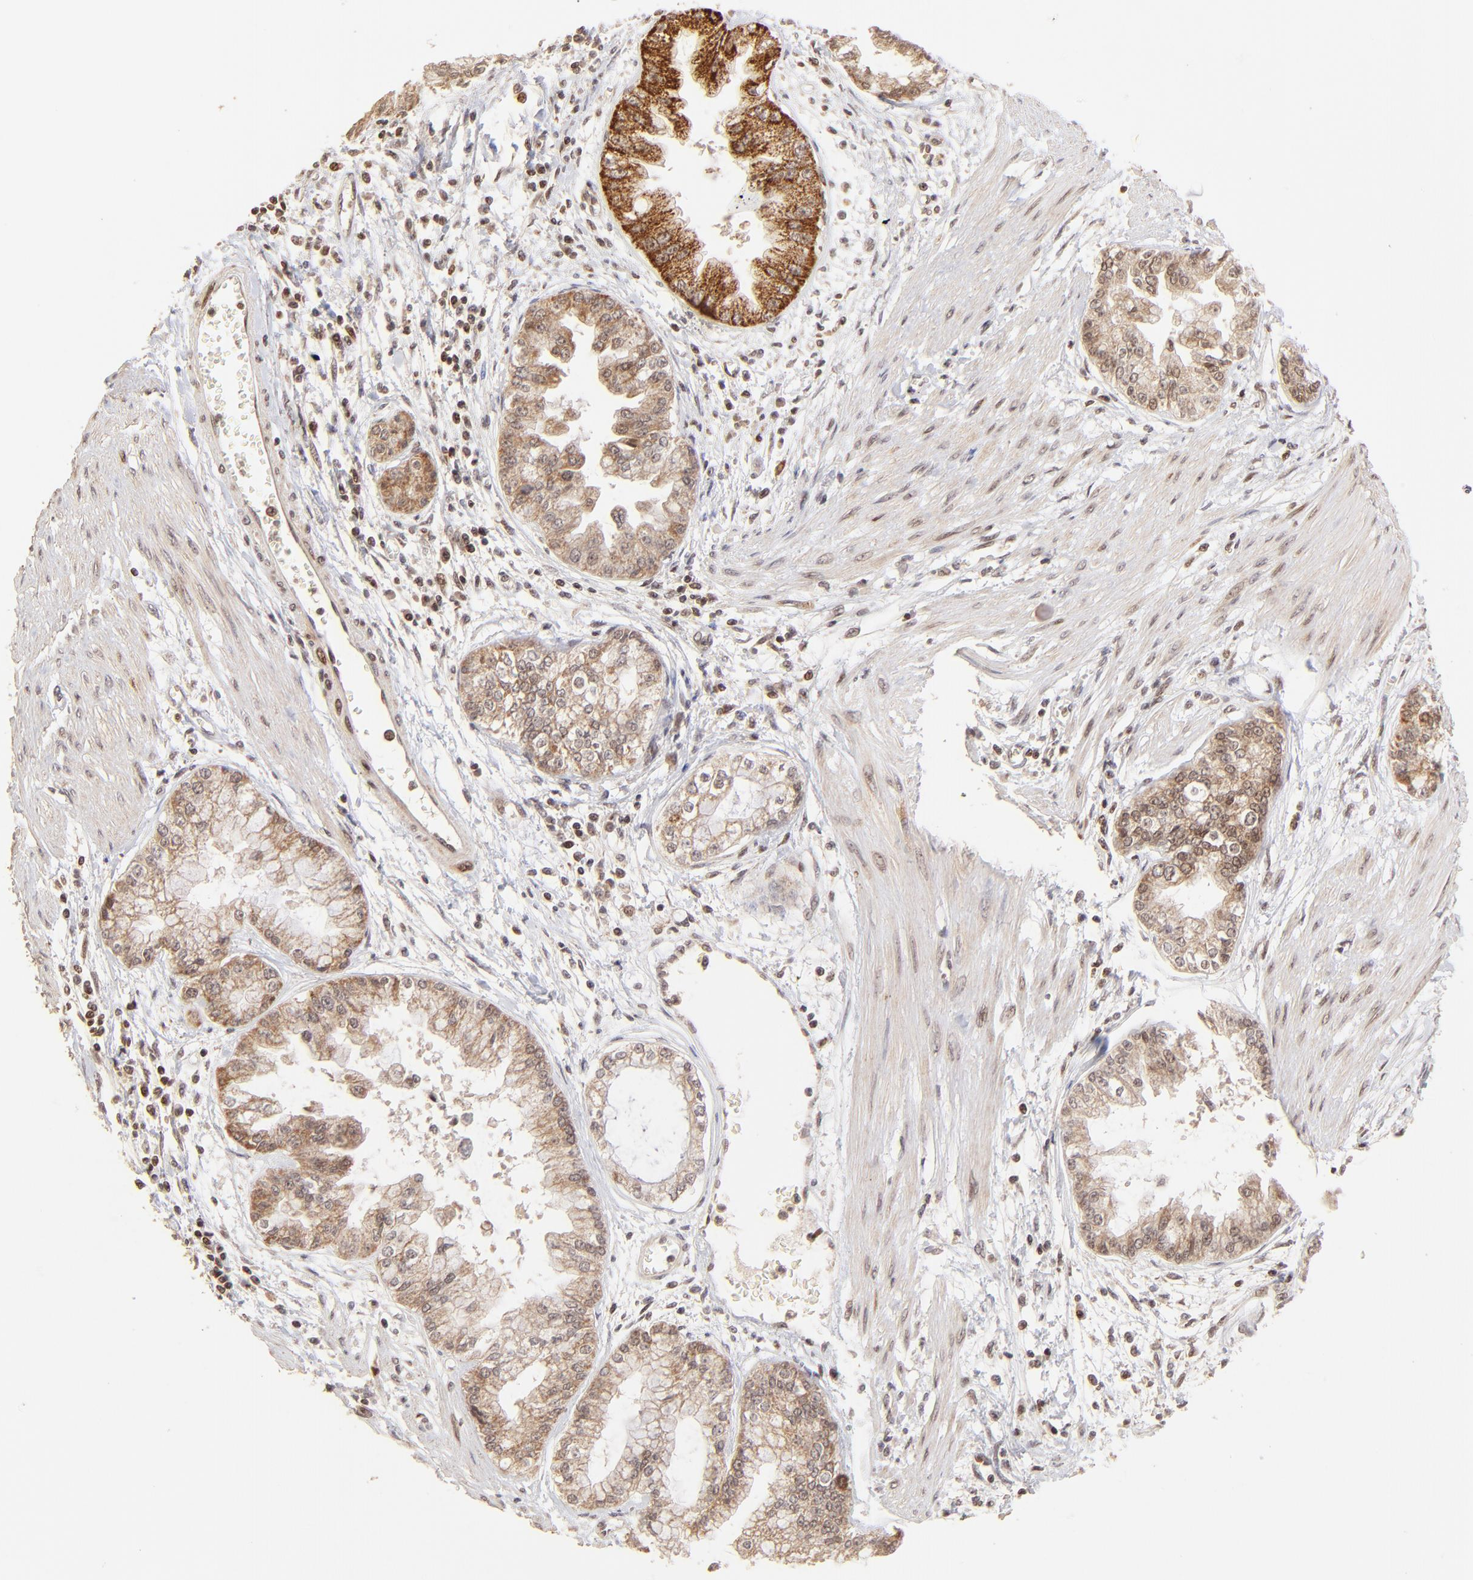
{"staining": {"intensity": "moderate", "quantity": ">75%", "location": "cytoplasmic/membranous"}, "tissue": "liver cancer", "cell_type": "Tumor cells", "image_type": "cancer", "snomed": [{"axis": "morphology", "description": "Cholangiocarcinoma"}, {"axis": "topography", "description": "Liver"}], "caption": "Immunohistochemical staining of human liver cholangiocarcinoma shows moderate cytoplasmic/membranous protein staining in approximately >75% of tumor cells.", "gene": "MED15", "patient": {"sex": "female", "age": 79}}